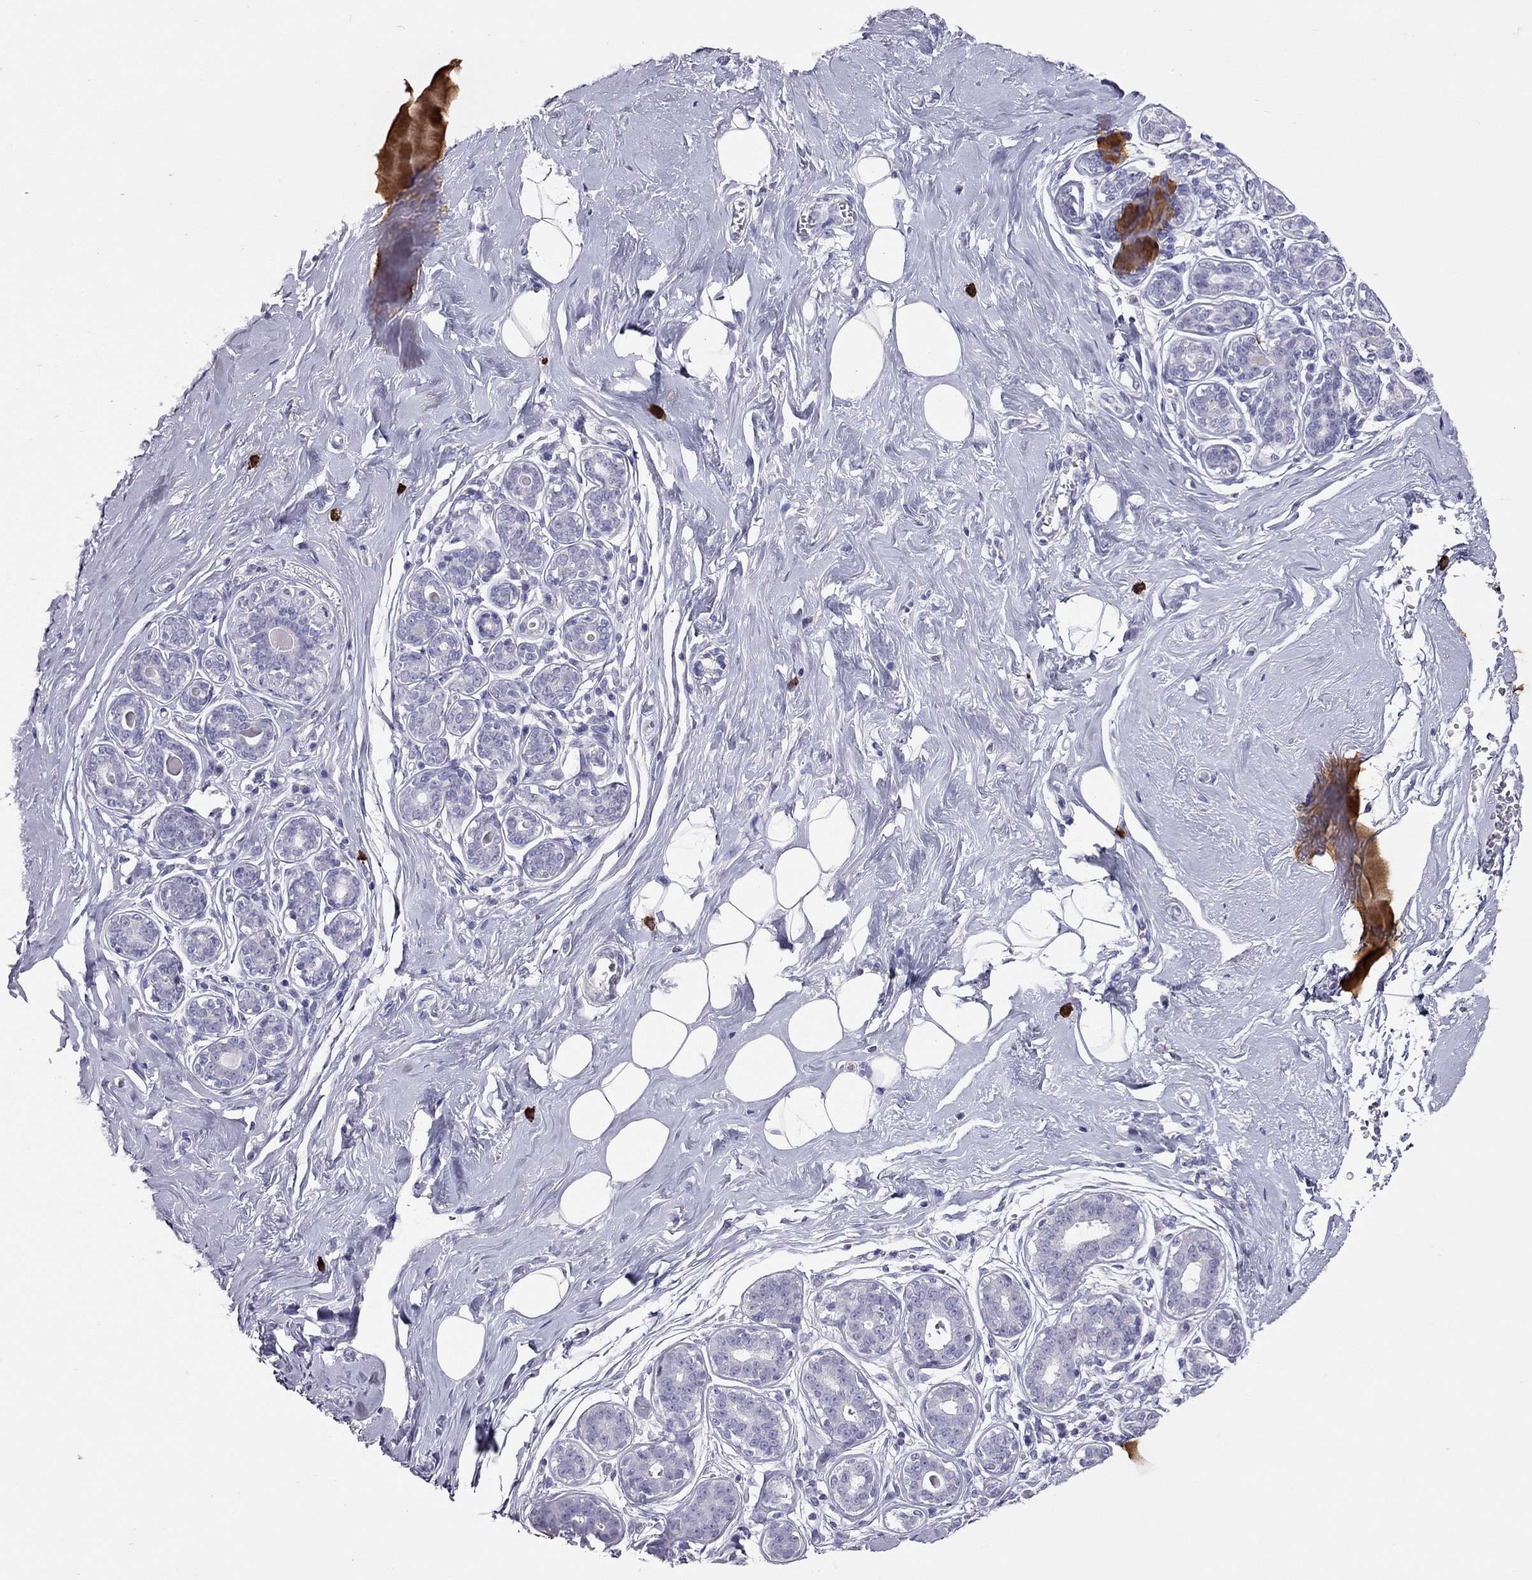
{"staining": {"intensity": "negative", "quantity": "none", "location": "none"}, "tissue": "breast", "cell_type": "Adipocytes", "image_type": "normal", "snomed": [{"axis": "morphology", "description": "Normal tissue, NOS"}, {"axis": "topography", "description": "Skin"}, {"axis": "topography", "description": "Breast"}], "caption": "DAB (3,3'-diaminobenzidine) immunohistochemical staining of benign breast shows no significant expression in adipocytes.", "gene": "IL17REL", "patient": {"sex": "female", "age": 43}}